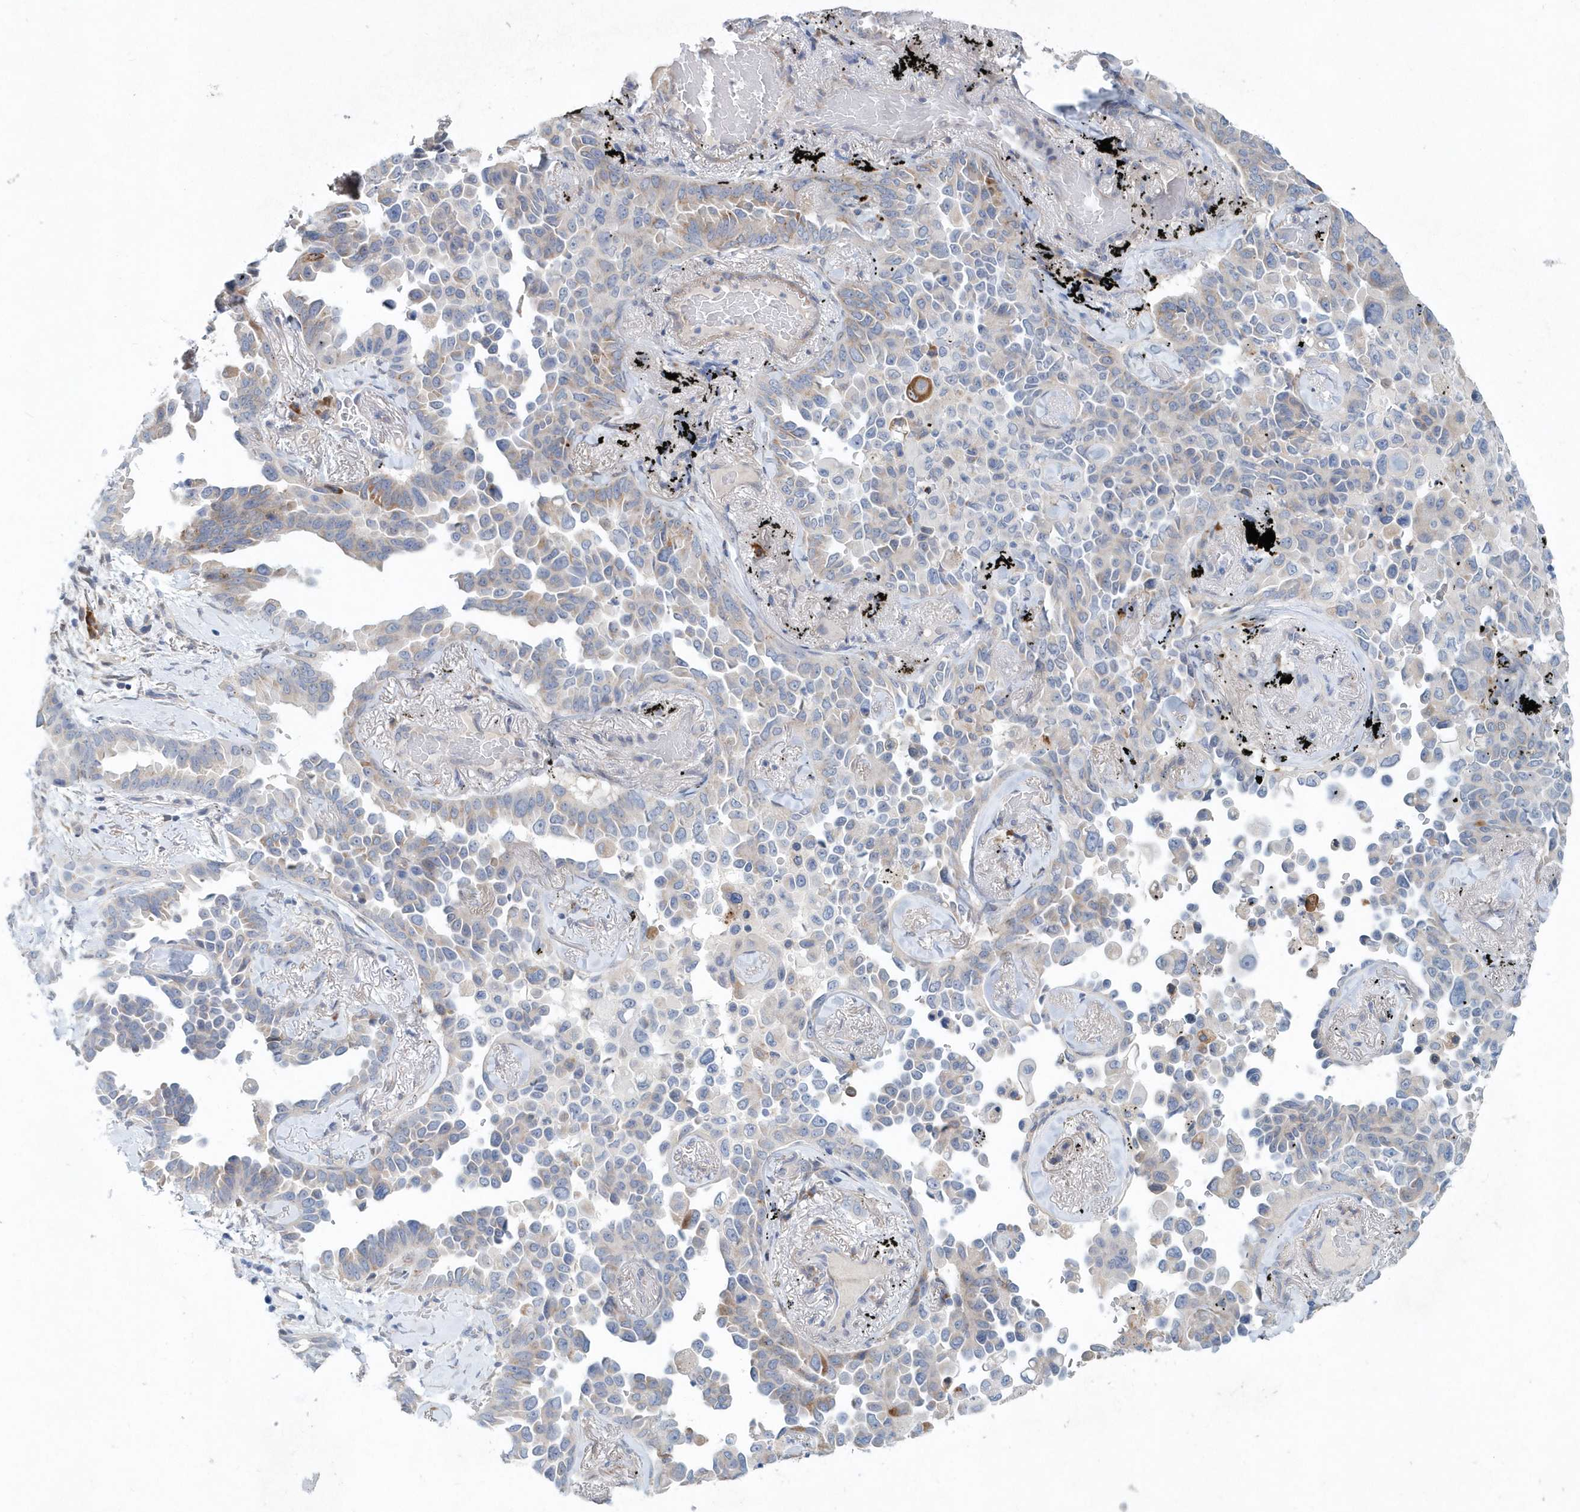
{"staining": {"intensity": "weak", "quantity": "<25%", "location": "cytoplasmic/membranous"}, "tissue": "lung cancer", "cell_type": "Tumor cells", "image_type": "cancer", "snomed": [{"axis": "morphology", "description": "Adenocarcinoma, NOS"}, {"axis": "topography", "description": "Lung"}], "caption": "The photomicrograph shows no significant staining in tumor cells of adenocarcinoma (lung).", "gene": "PFN2", "patient": {"sex": "female", "age": 67}}